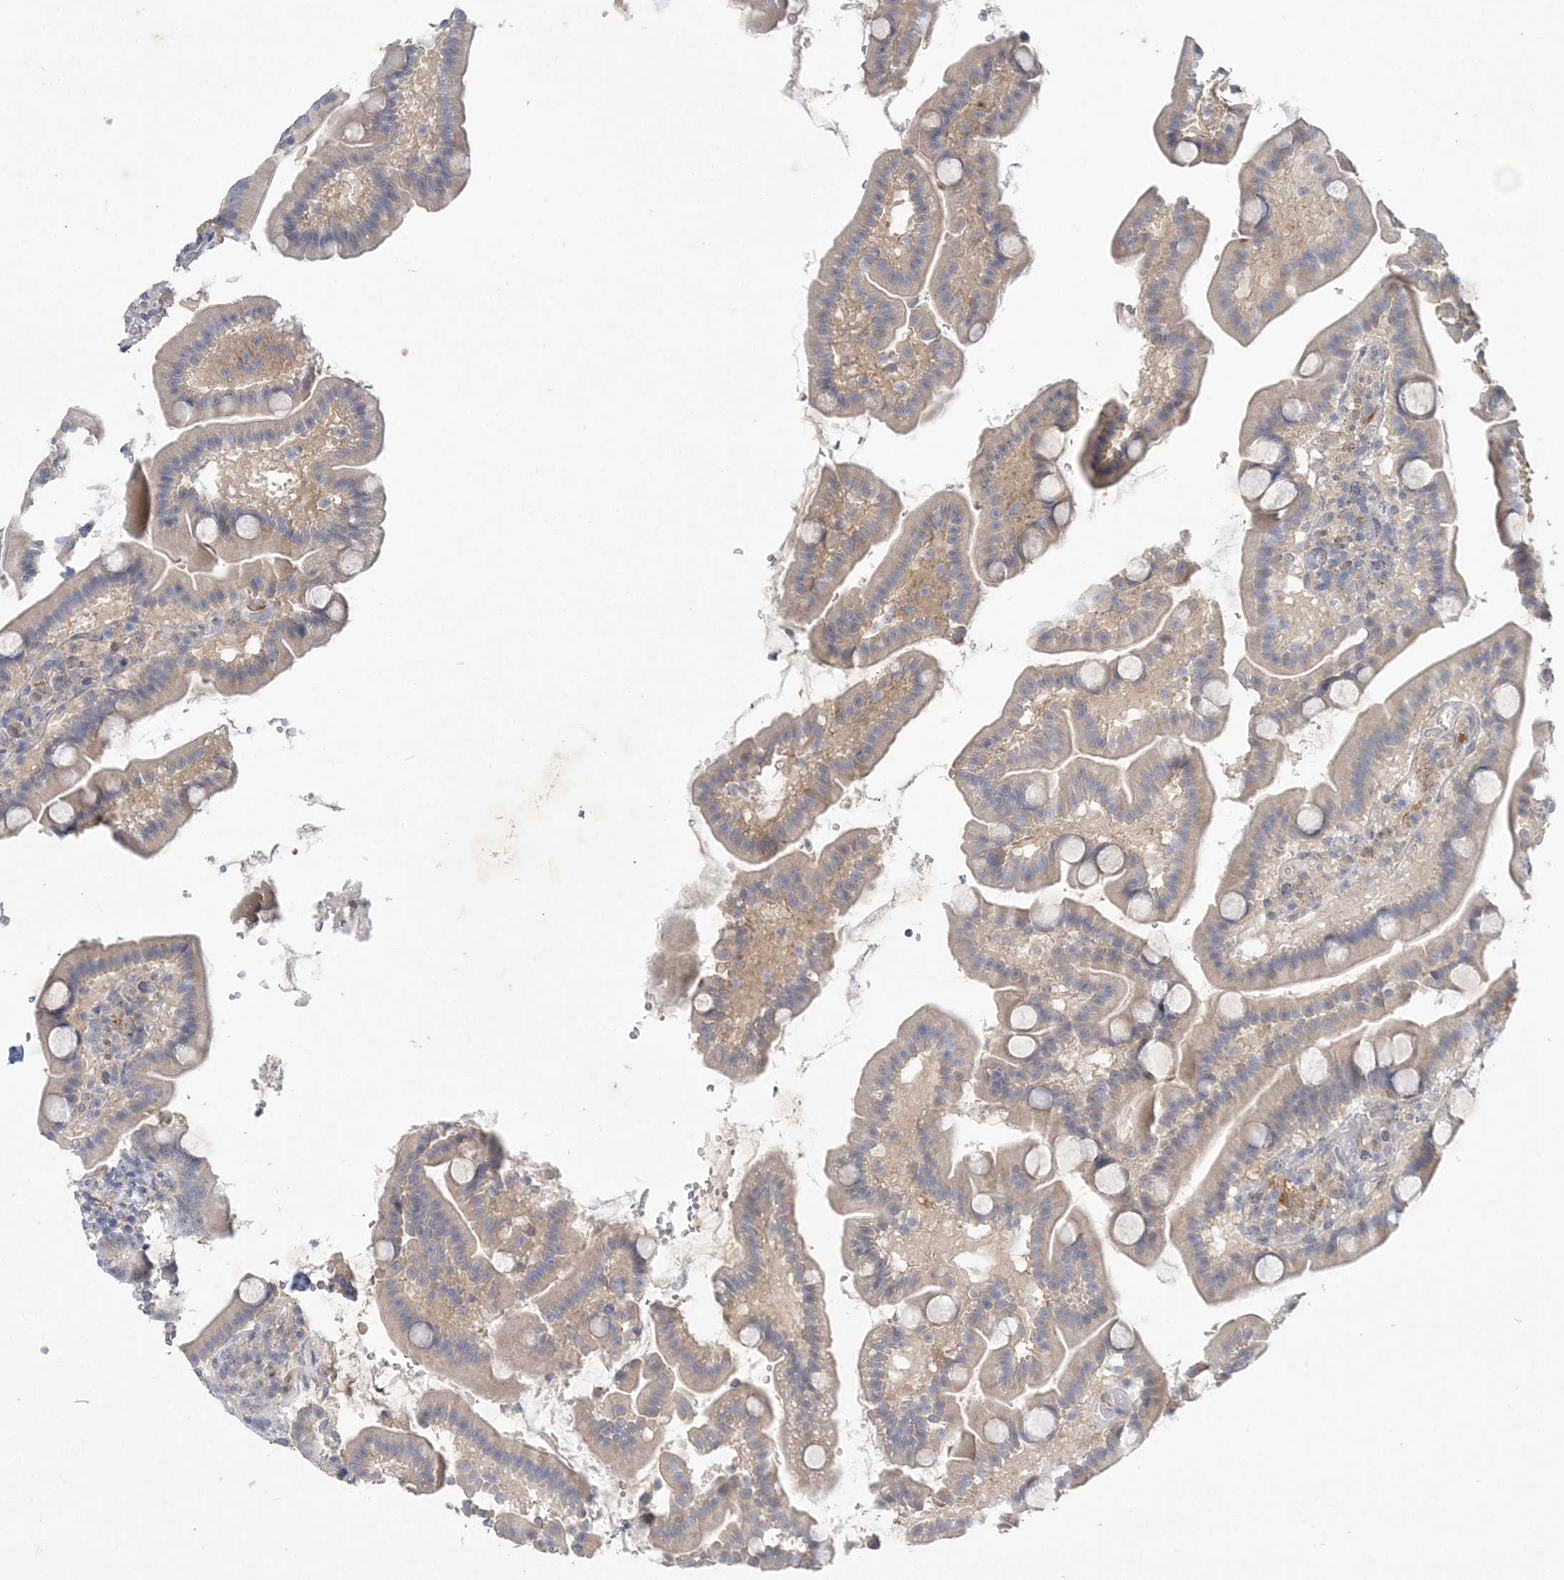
{"staining": {"intensity": "weak", "quantity": "25%-75%", "location": "cytoplasmic/membranous"}, "tissue": "duodenum", "cell_type": "Glandular cells", "image_type": "normal", "snomed": [{"axis": "morphology", "description": "Normal tissue, NOS"}, {"axis": "topography", "description": "Duodenum"}], "caption": "DAB (3,3'-diaminobenzidine) immunohistochemical staining of normal duodenum displays weak cytoplasmic/membranous protein staining in about 25%-75% of glandular cells.", "gene": "ANKRD35", "patient": {"sex": "male", "age": 55}}